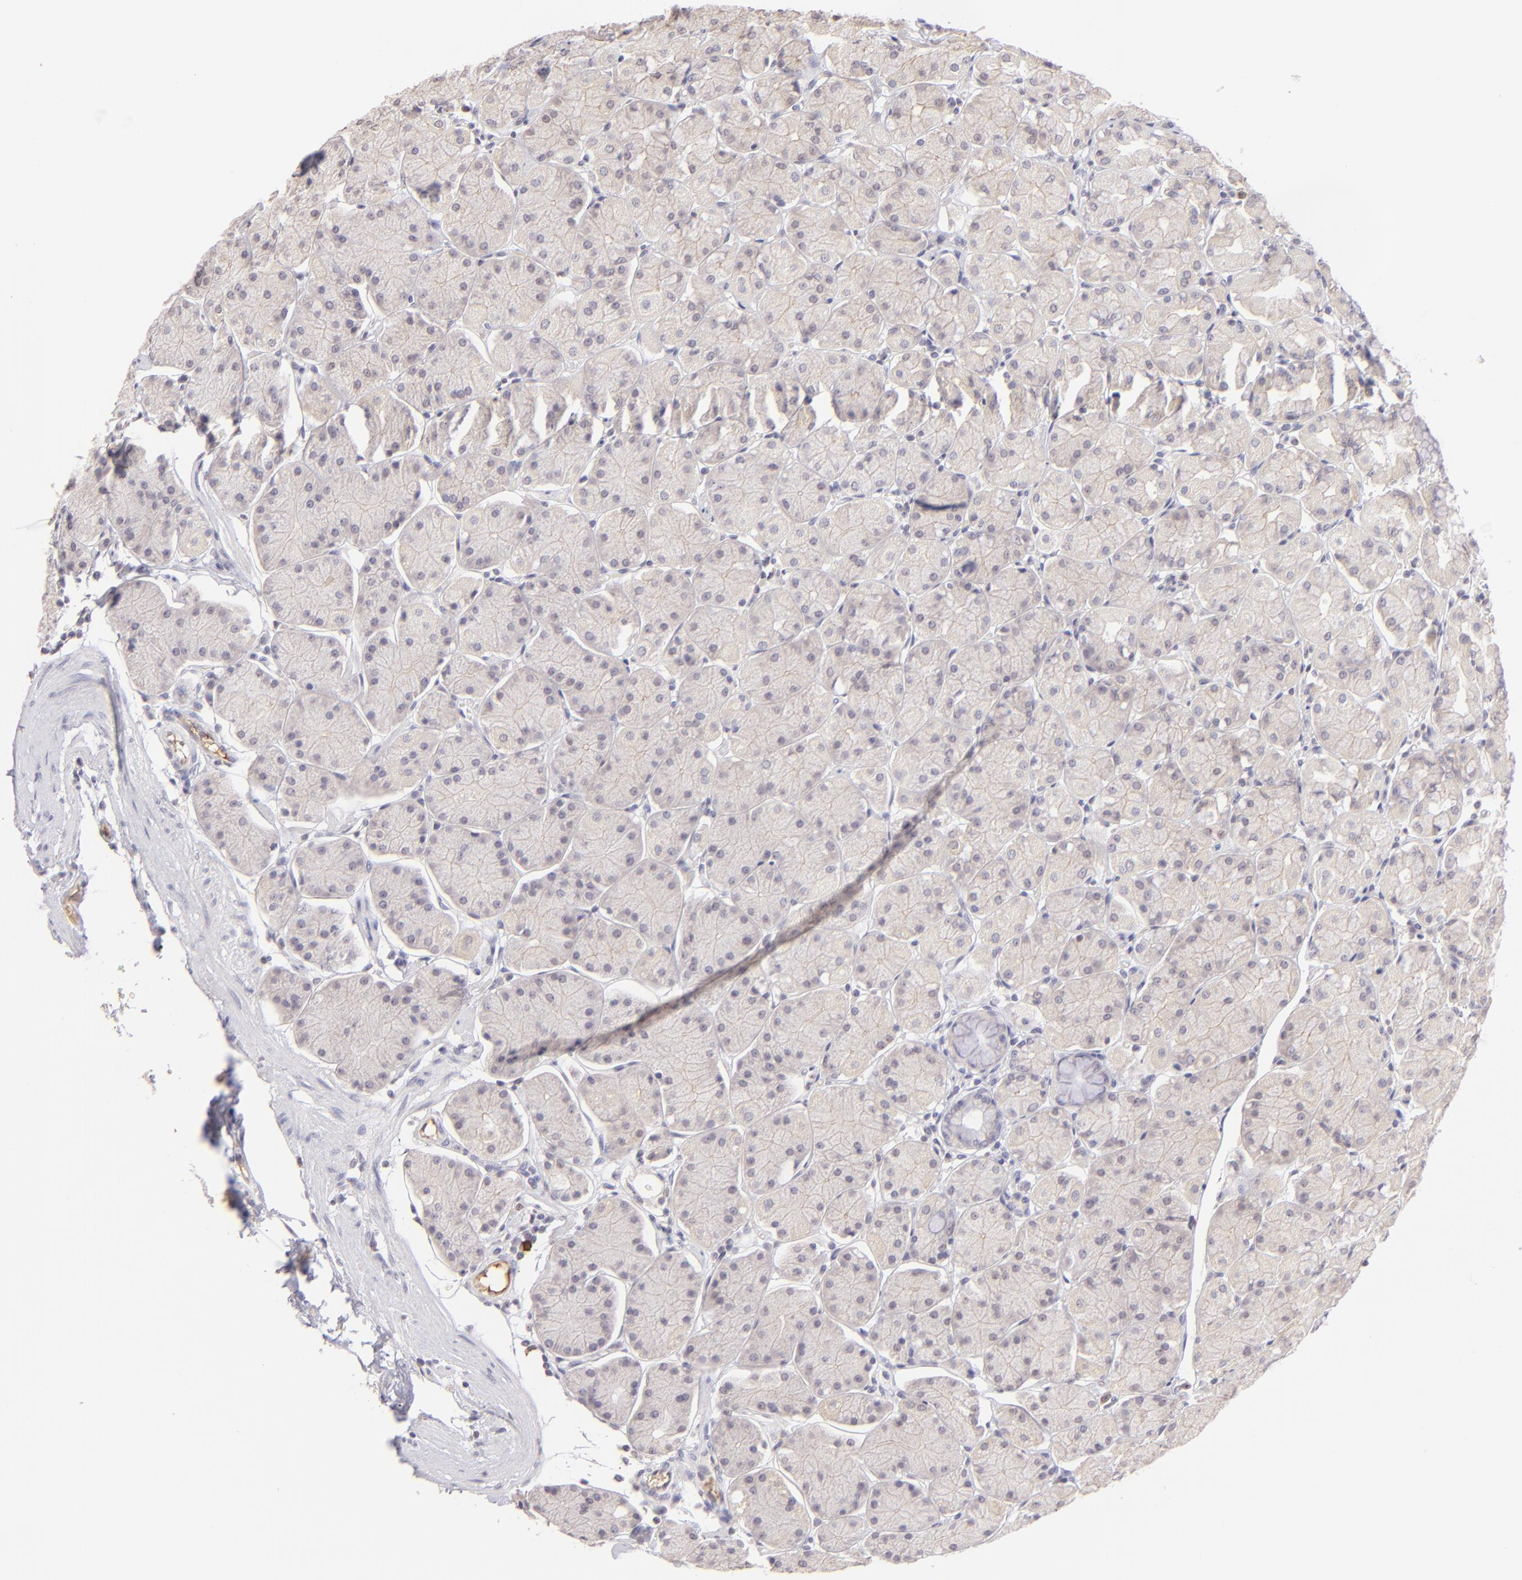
{"staining": {"intensity": "negative", "quantity": "none", "location": "none"}, "tissue": "stomach", "cell_type": "Glandular cells", "image_type": "normal", "snomed": [{"axis": "morphology", "description": "Normal tissue, NOS"}, {"axis": "topography", "description": "Stomach, upper"}, {"axis": "topography", "description": "Stomach"}], "caption": "Immunohistochemistry (IHC) micrograph of normal stomach: human stomach stained with DAB demonstrates no significant protein expression in glandular cells.", "gene": "MAGEA1", "patient": {"sex": "male", "age": 76}}